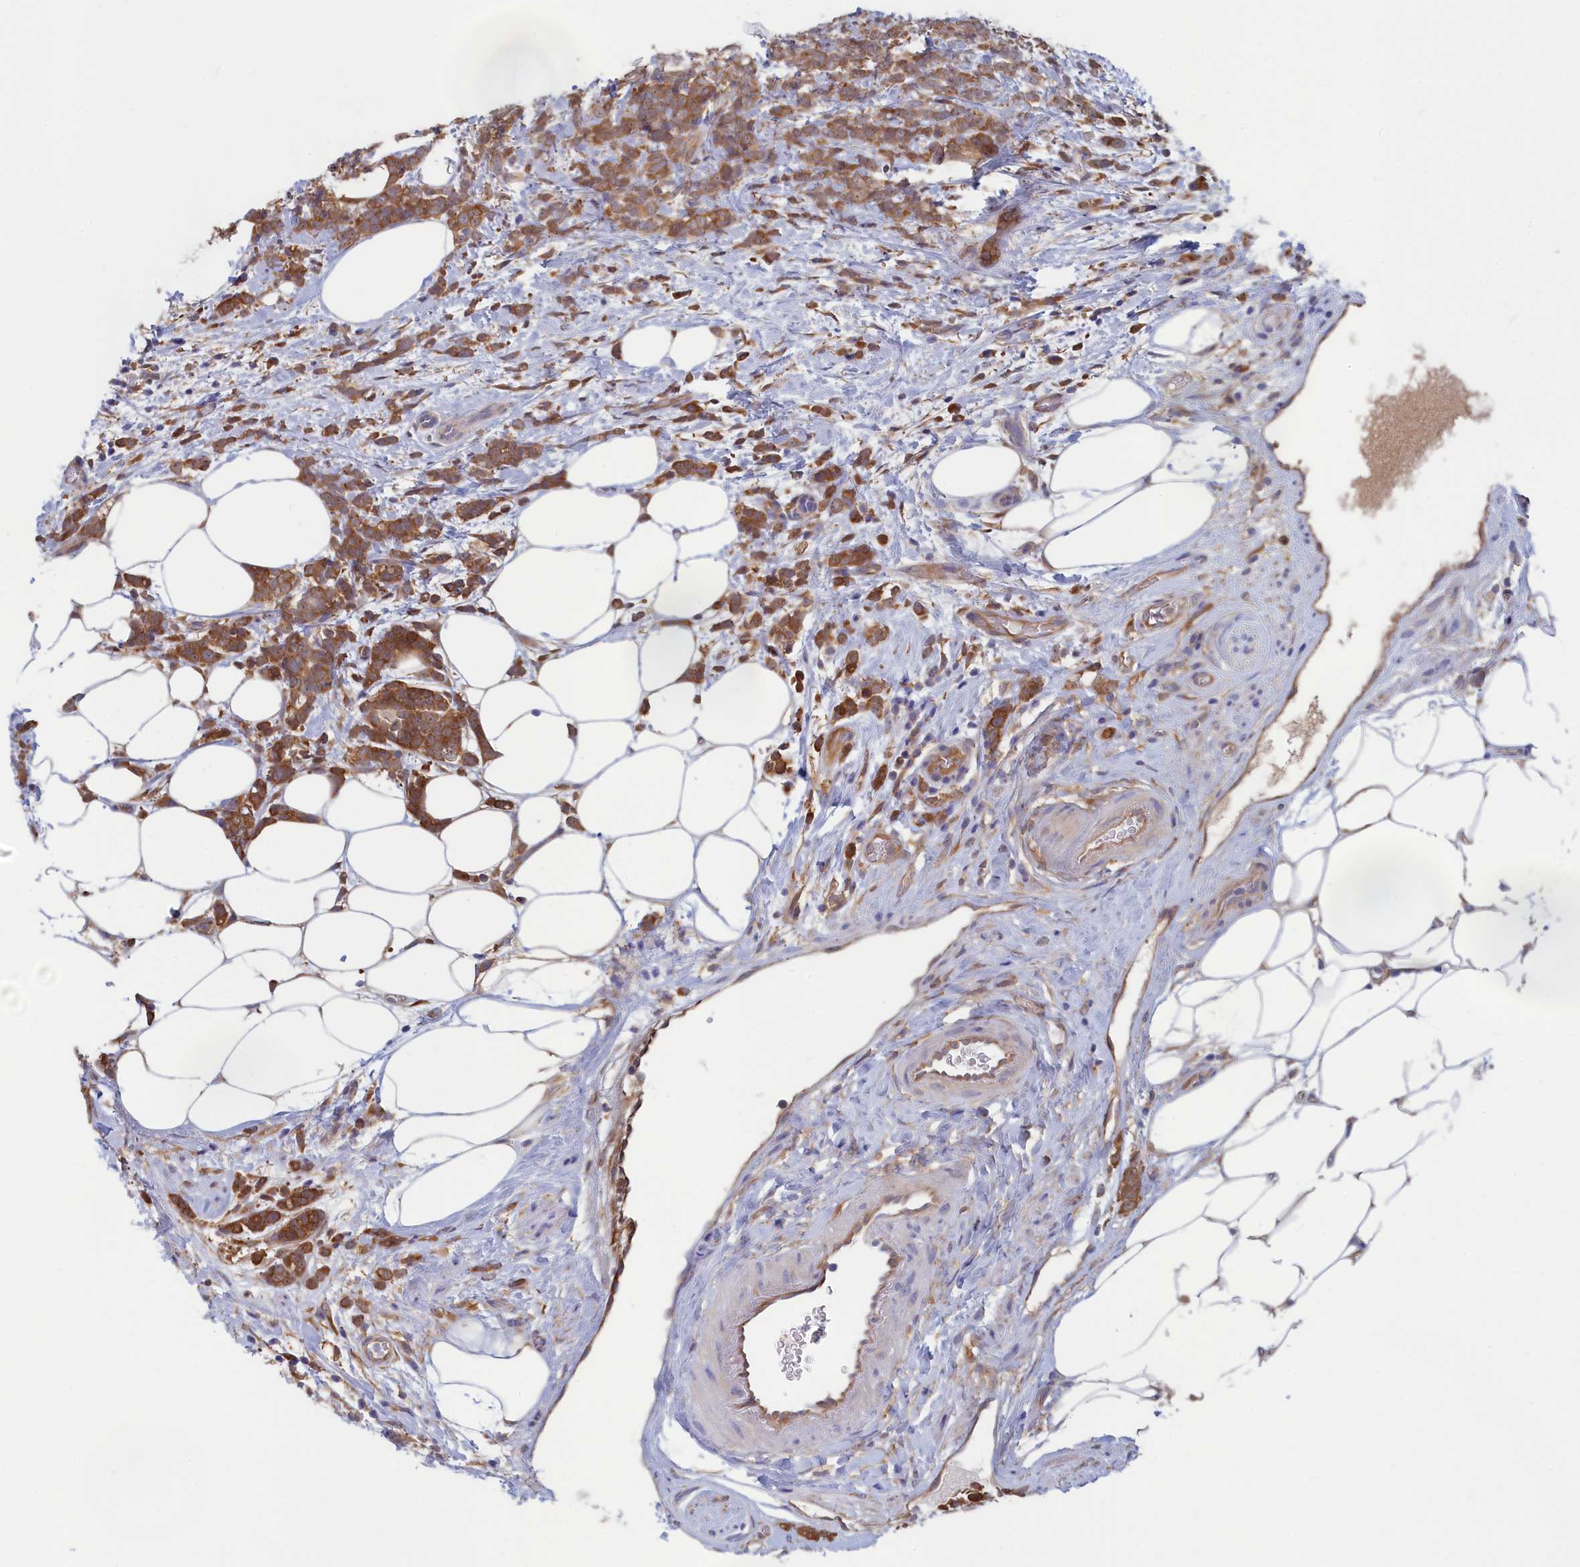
{"staining": {"intensity": "moderate", "quantity": ">75%", "location": "cytoplasmic/membranous"}, "tissue": "breast cancer", "cell_type": "Tumor cells", "image_type": "cancer", "snomed": [{"axis": "morphology", "description": "Lobular carcinoma"}, {"axis": "topography", "description": "Breast"}], "caption": "Breast cancer stained for a protein (brown) demonstrates moderate cytoplasmic/membranous positive staining in about >75% of tumor cells.", "gene": "SYNDIG1L", "patient": {"sex": "female", "age": 58}}